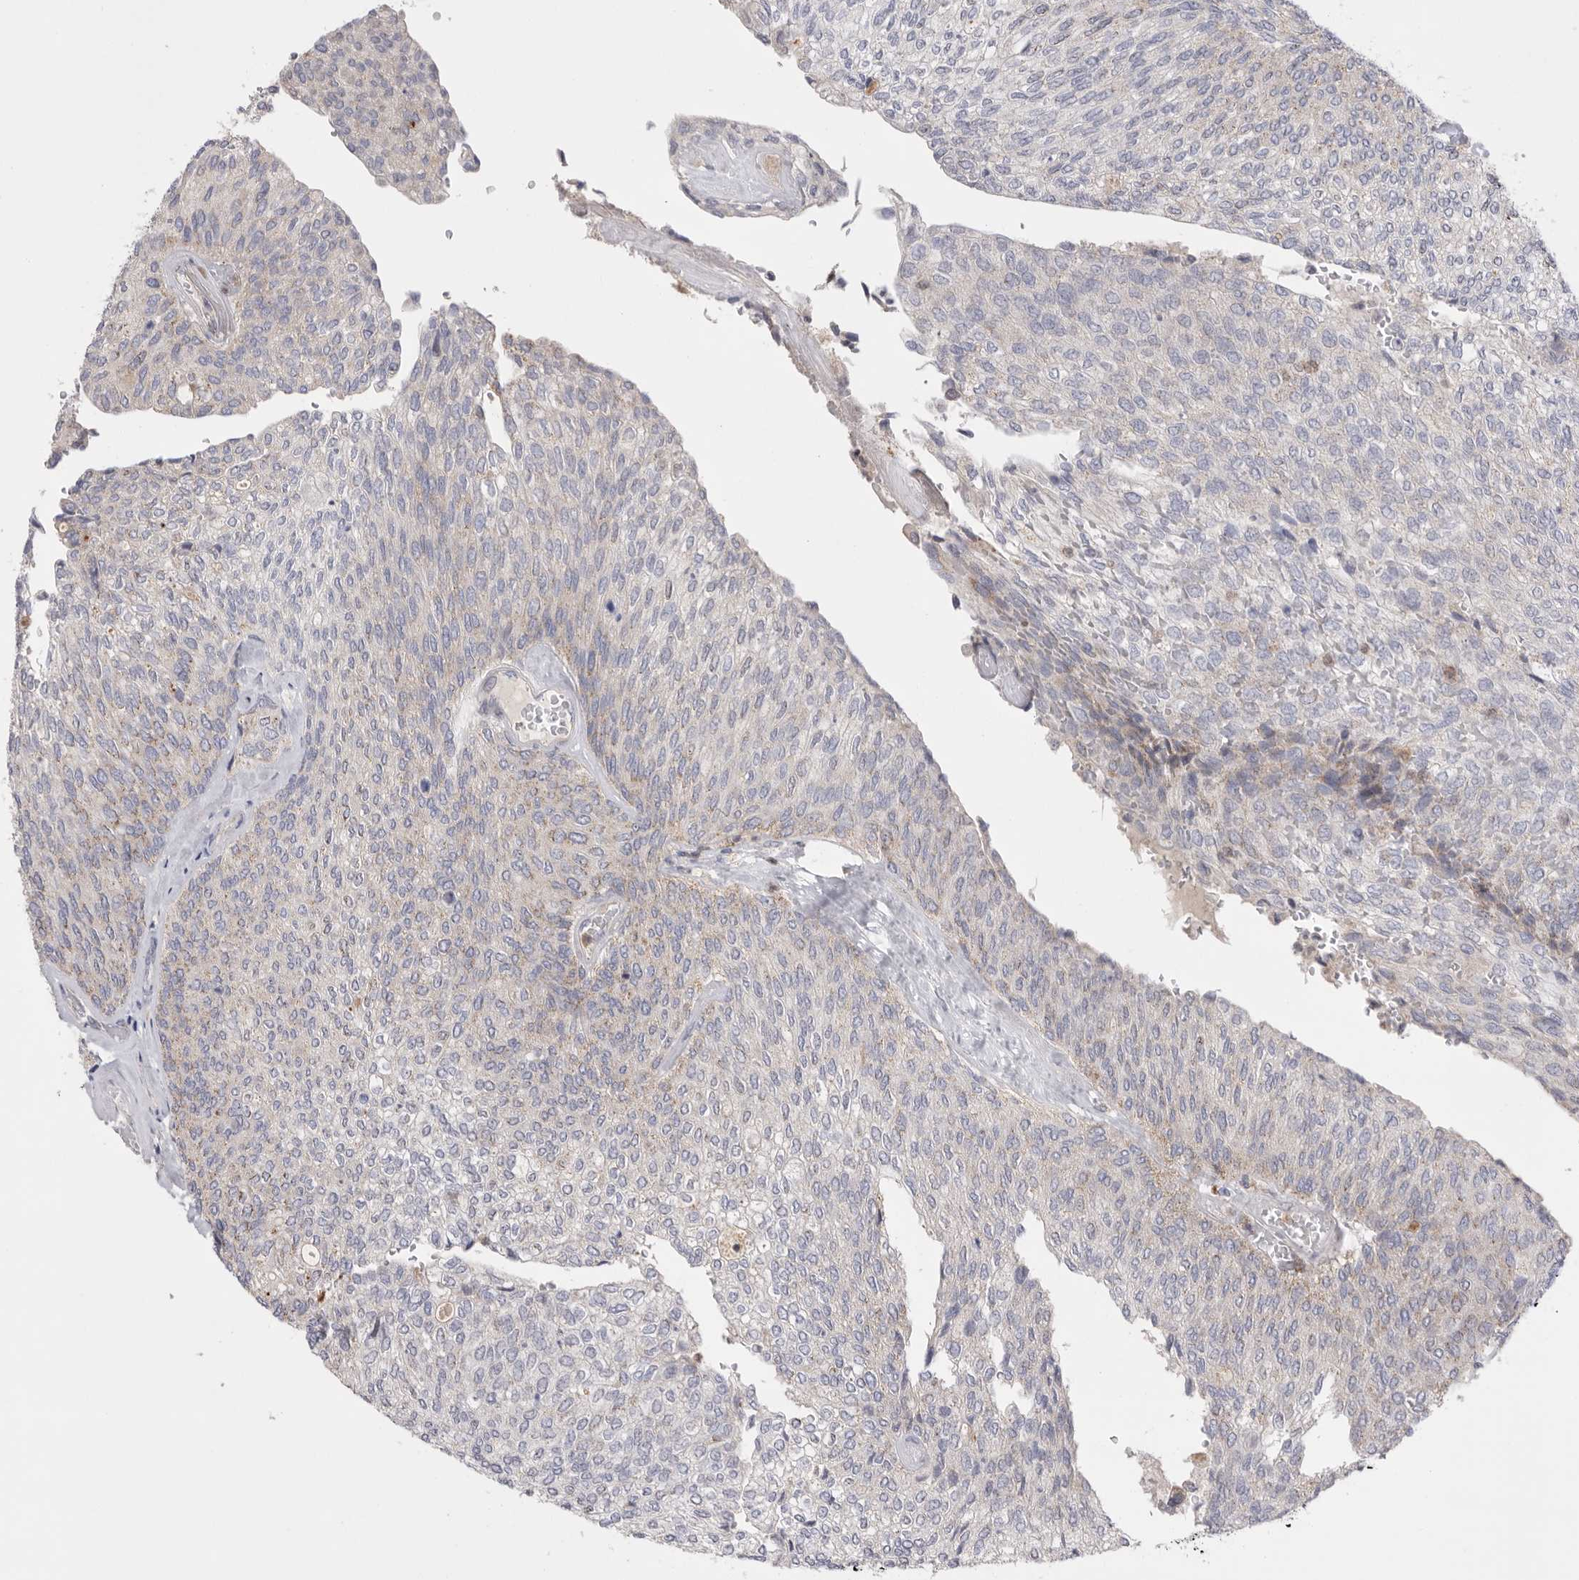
{"staining": {"intensity": "weak", "quantity": "<25%", "location": "cytoplasmic/membranous"}, "tissue": "urothelial cancer", "cell_type": "Tumor cells", "image_type": "cancer", "snomed": [{"axis": "morphology", "description": "Urothelial carcinoma, Low grade"}, {"axis": "topography", "description": "Urinary bladder"}], "caption": "Histopathology image shows no significant protein positivity in tumor cells of urothelial carcinoma (low-grade).", "gene": "CCDC126", "patient": {"sex": "female", "age": 79}}